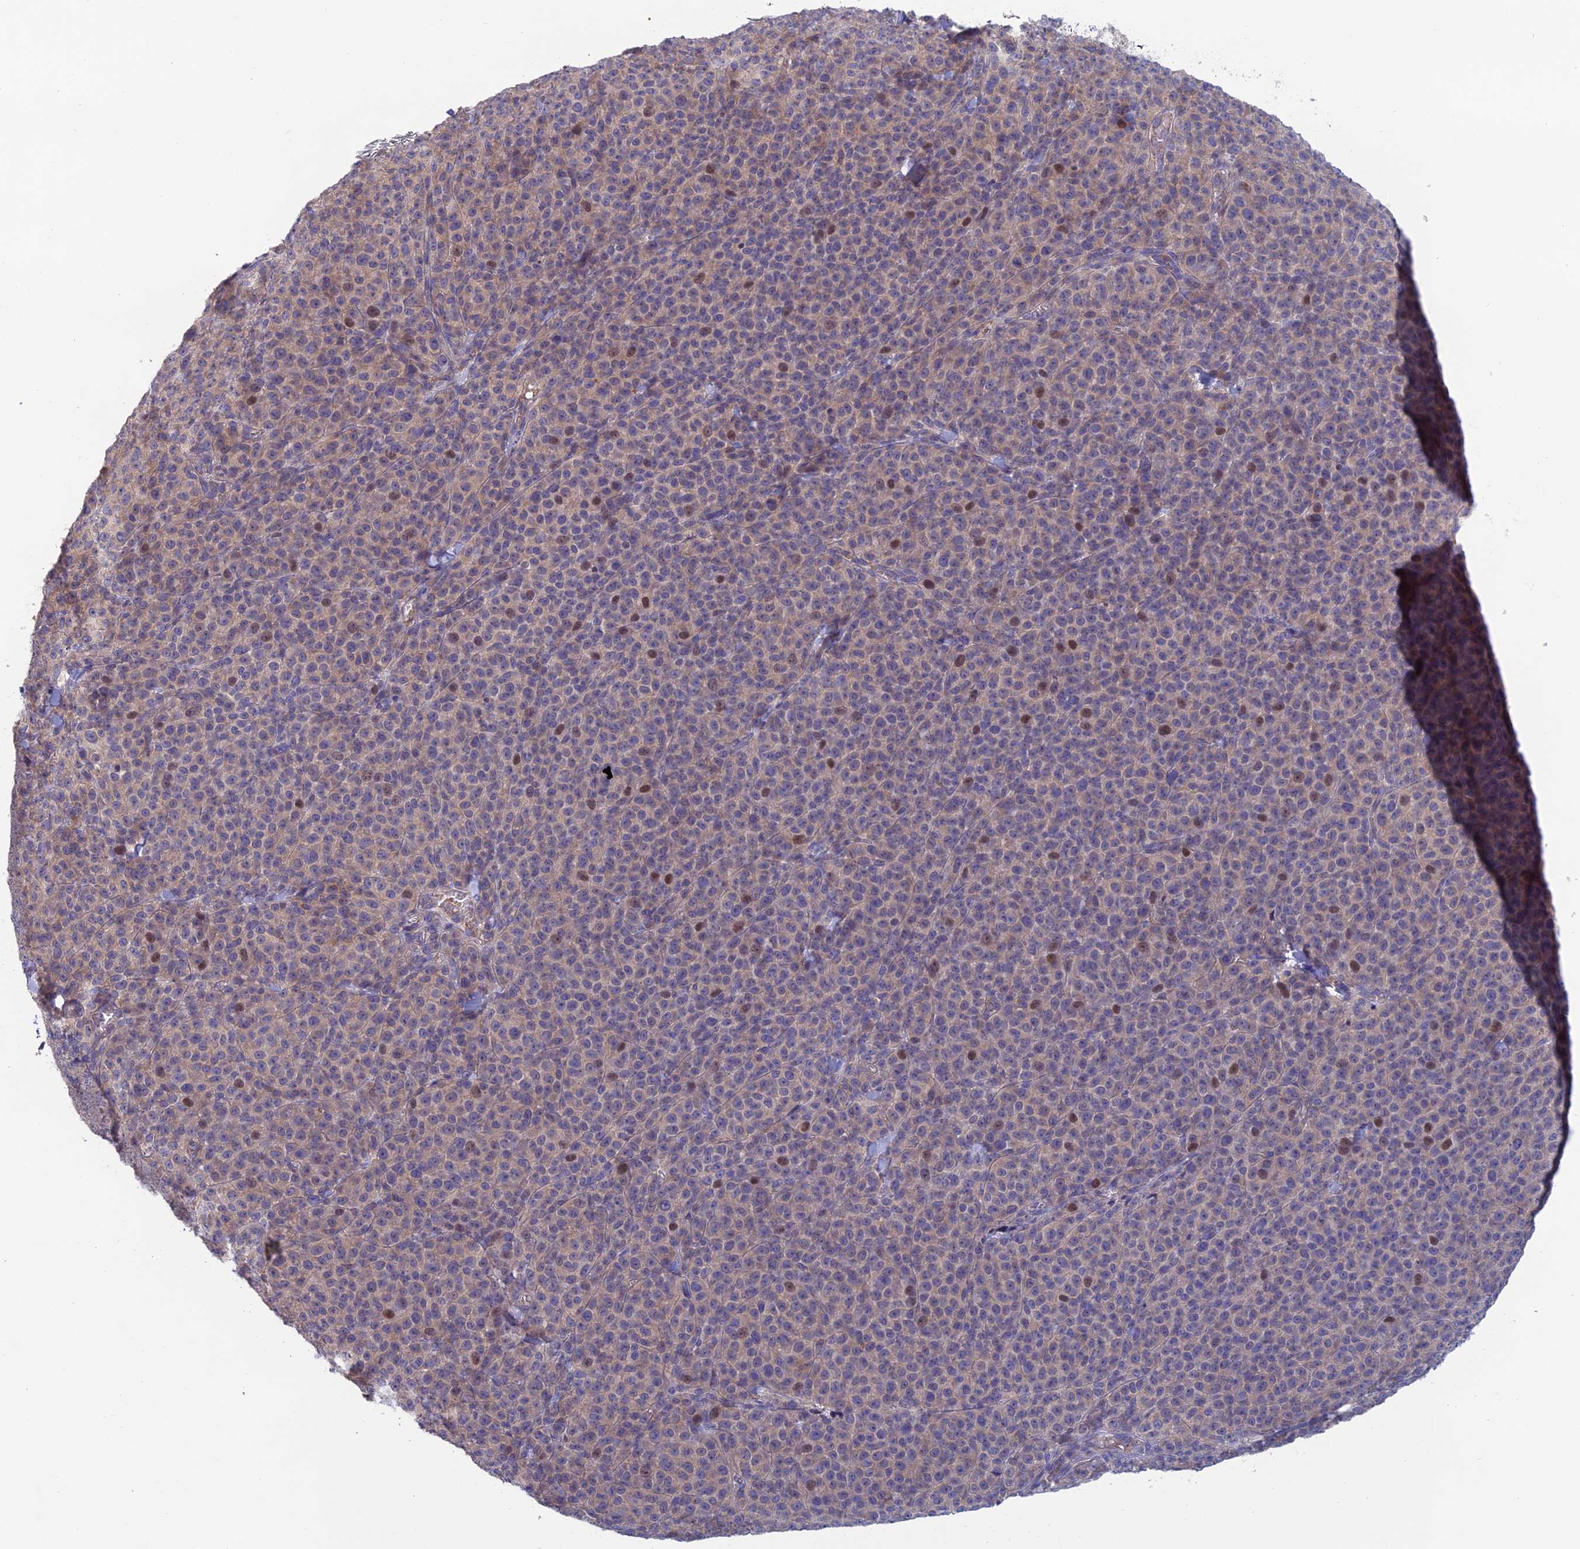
{"staining": {"intensity": "moderate", "quantity": "<25%", "location": "nuclear"}, "tissue": "melanoma", "cell_type": "Tumor cells", "image_type": "cancer", "snomed": [{"axis": "morphology", "description": "Normal tissue, NOS"}, {"axis": "morphology", "description": "Malignant melanoma, NOS"}, {"axis": "topography", "description": "Skin"}], "caption": "Approximately <25% of tumor cells in malignant melanoma show moderate nuclear protein positivity as visualized by brown immunohistochemical staining.", "gene": "USP37", "patient": {"sex": "female", "age": 34}}